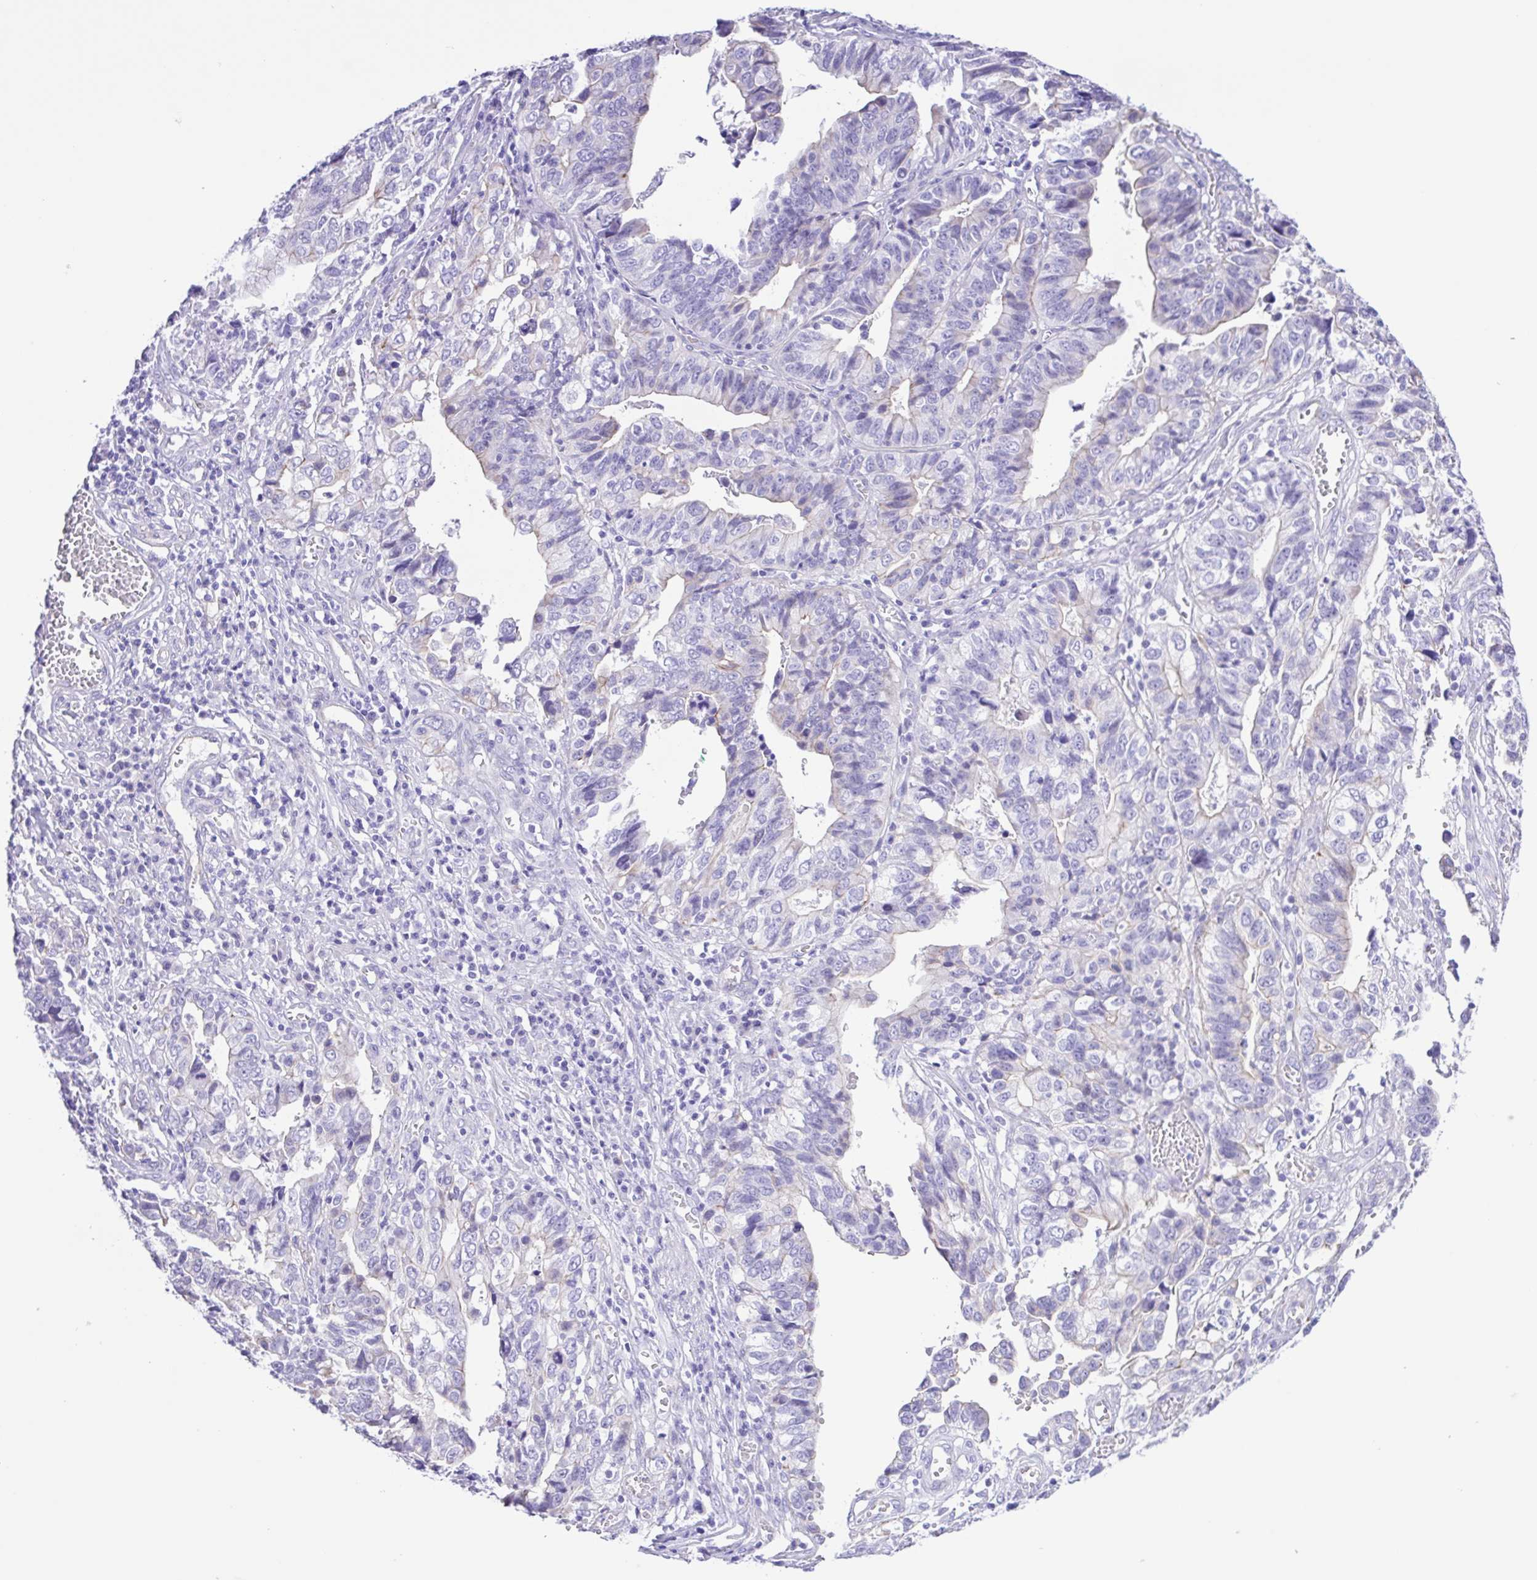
{"staining": {"intensity": "negative", "quantity": "none", "location": "none"}, "tissue": "stomach cancer", "cell_type": "Tumor cells", "image_type": "cancer", "snomed": [{"axis": "morphology", "description": "Adenocarcinoma, NOS"}, {"axis": "topography", "description": "Stomach, upper"}], "caption": "This is an immunohistochemistry histopathology image of human adenocarcinoma (stomach). There is no positivity in tumor cells.", "gene": "CYP11A1", "patient": {"sex": "female", "age": 67}}